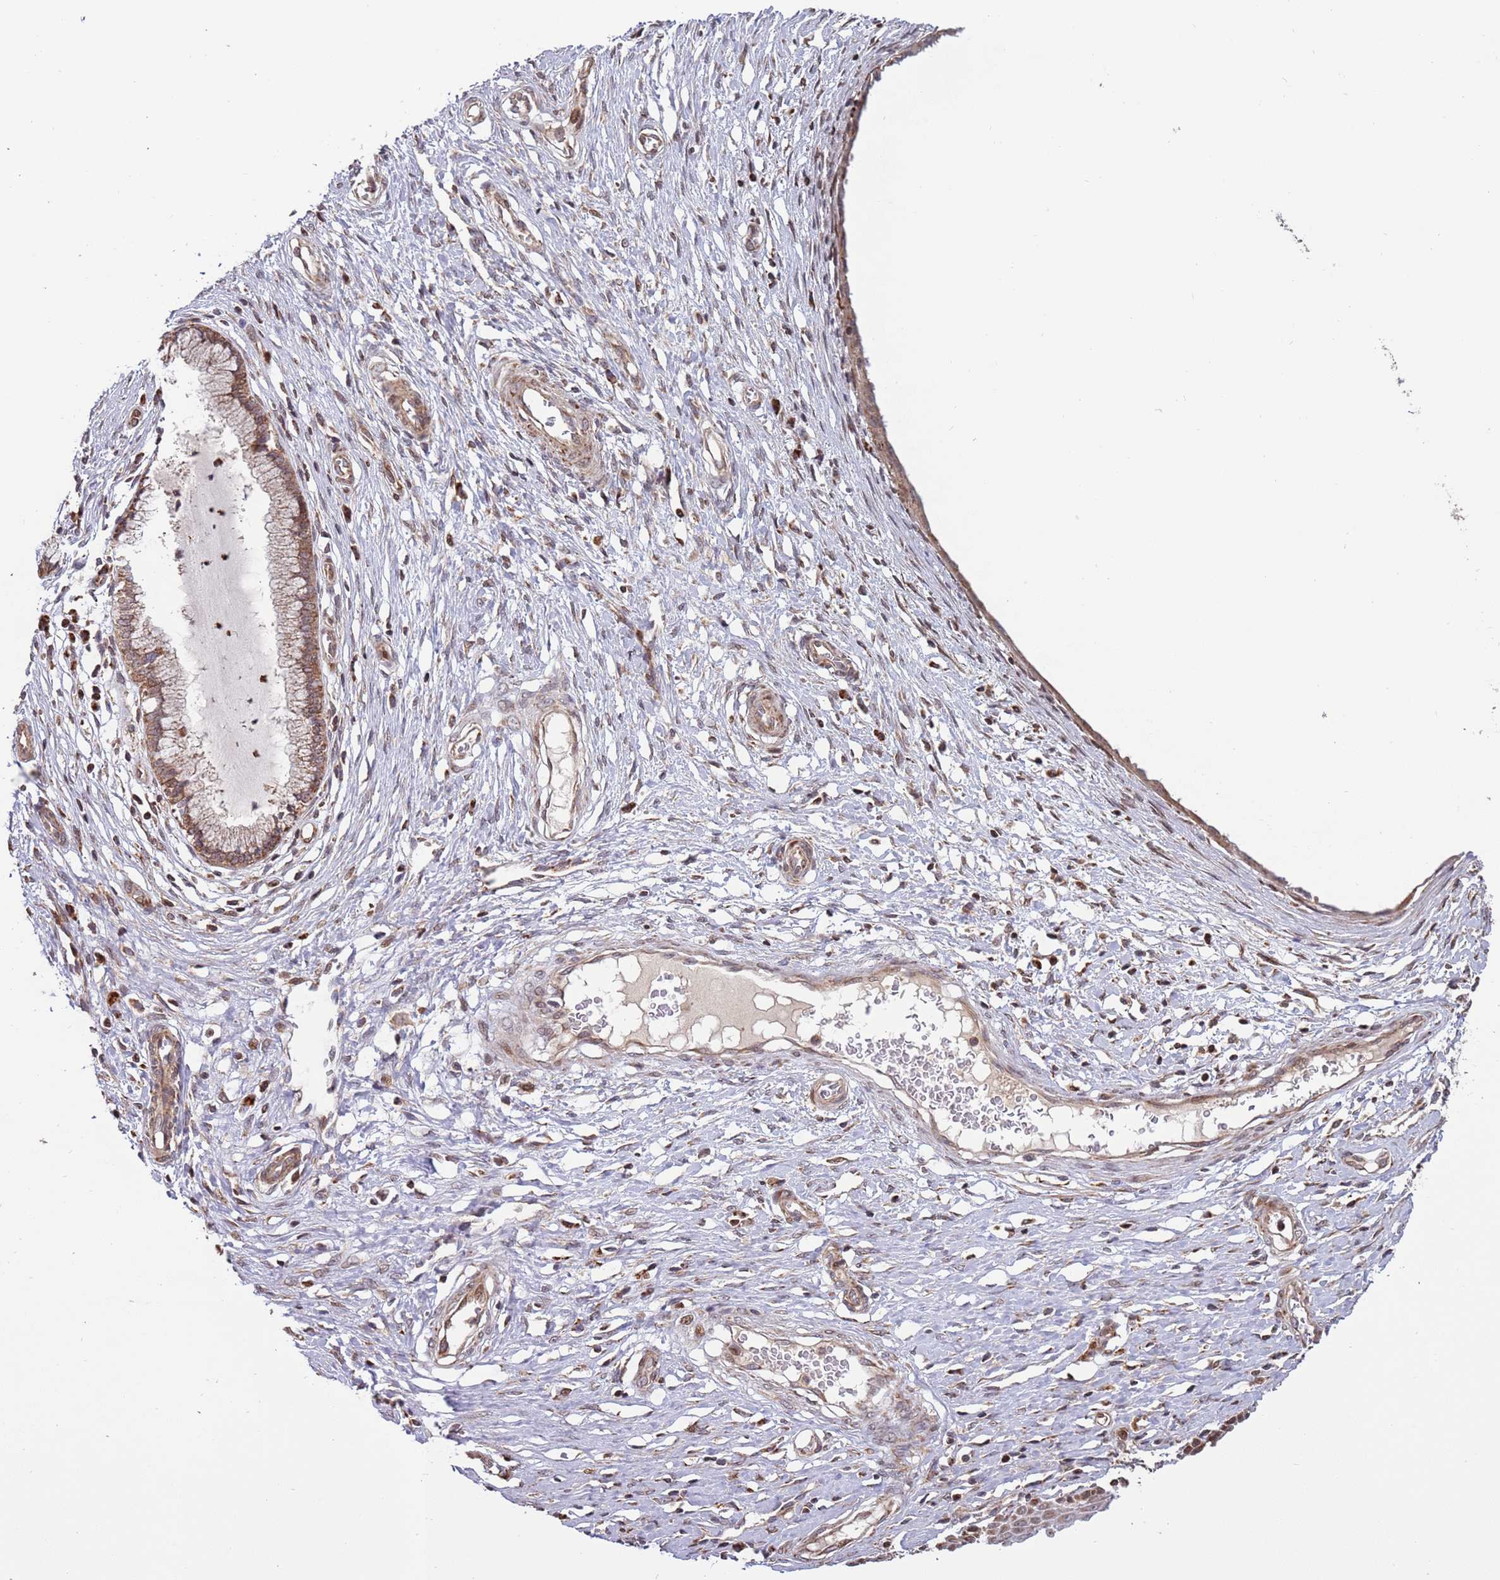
{"staining": {"intensity": "moderate", "quantity": "25%-75%", "location": "cytoplasmic/membranous,nuclear"}, "tissue": "cervix", "cell_type": "Glandular cells", "image_type": "normal", "snomed": [{"axis": "morphology", "description": "Normal tissue, NOS"}, {"axis": "topography", "description": "Cervix"}], "caption": "About 25%-75% of glandular cells in unremarkable human cervix exhibit moderate cytoplasmic/membranous,nuclear protein staining as visualized by brown immunohistochemical staining.", "gene": "RCOR2", "patient": {"sex": "female", "age": 55}}